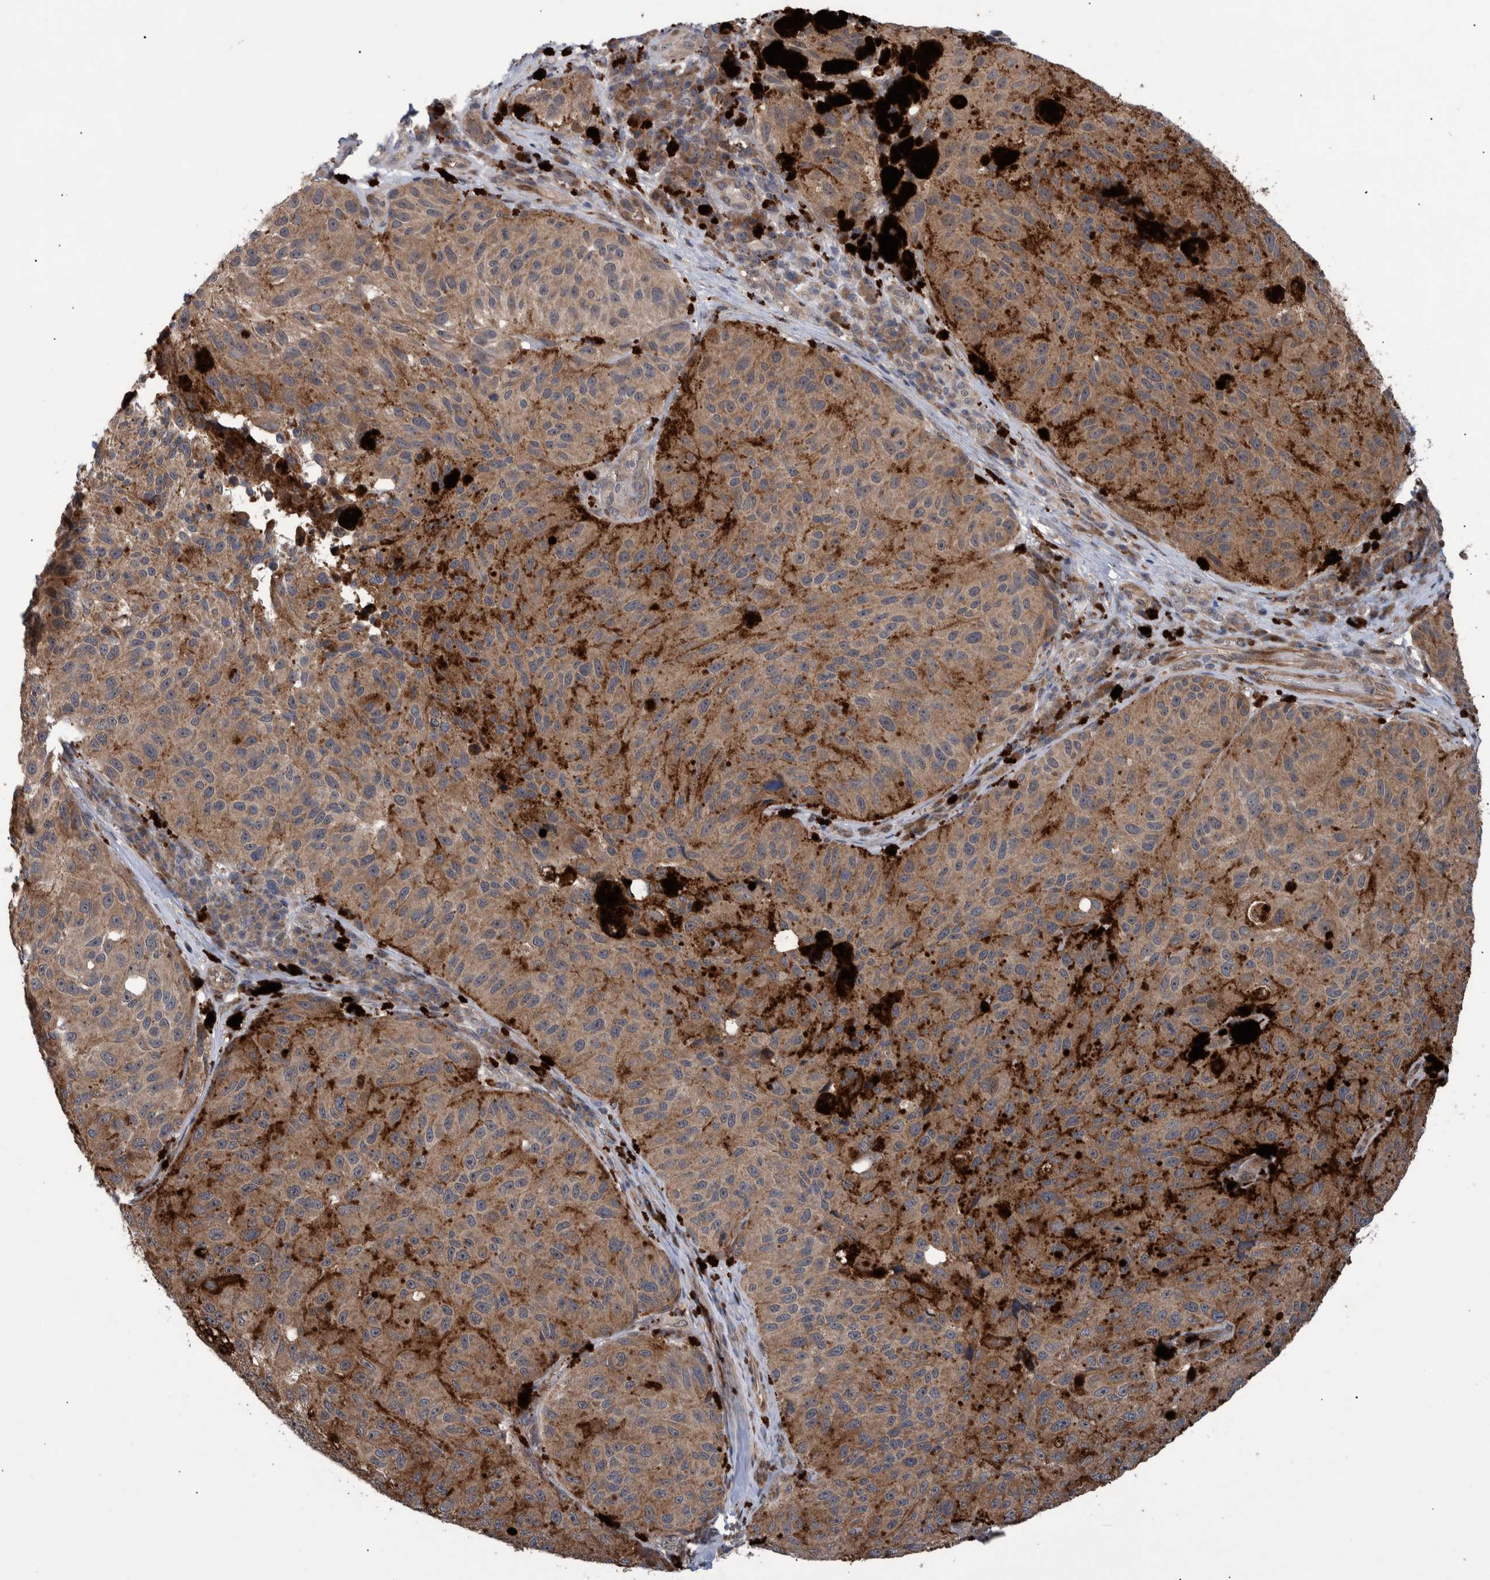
{"staining": {"intensity": "moderate", "quantity": "25%-75%", "location": "cytoplasmic/membranous"}, "tissue": "melanoma", "cell_type": "Tumor cells", "image_type": "cancer", "snomed": [{"axis": "morphology", "description": "Malignant melanoma, NOS"}, {"axis": "topography", "description": "Skin"}], "caption": "Malignant melanoma stained with DAB (3,3'-diaminobenzidine) immunohistochemistry (IHC) reveals medium levels of moderate cytoplasmic/membranous positivity in about 25%-75% of tumor cells.", "gene": "B3GNTL1", "patient": {"sex": "female", "age": 73}}